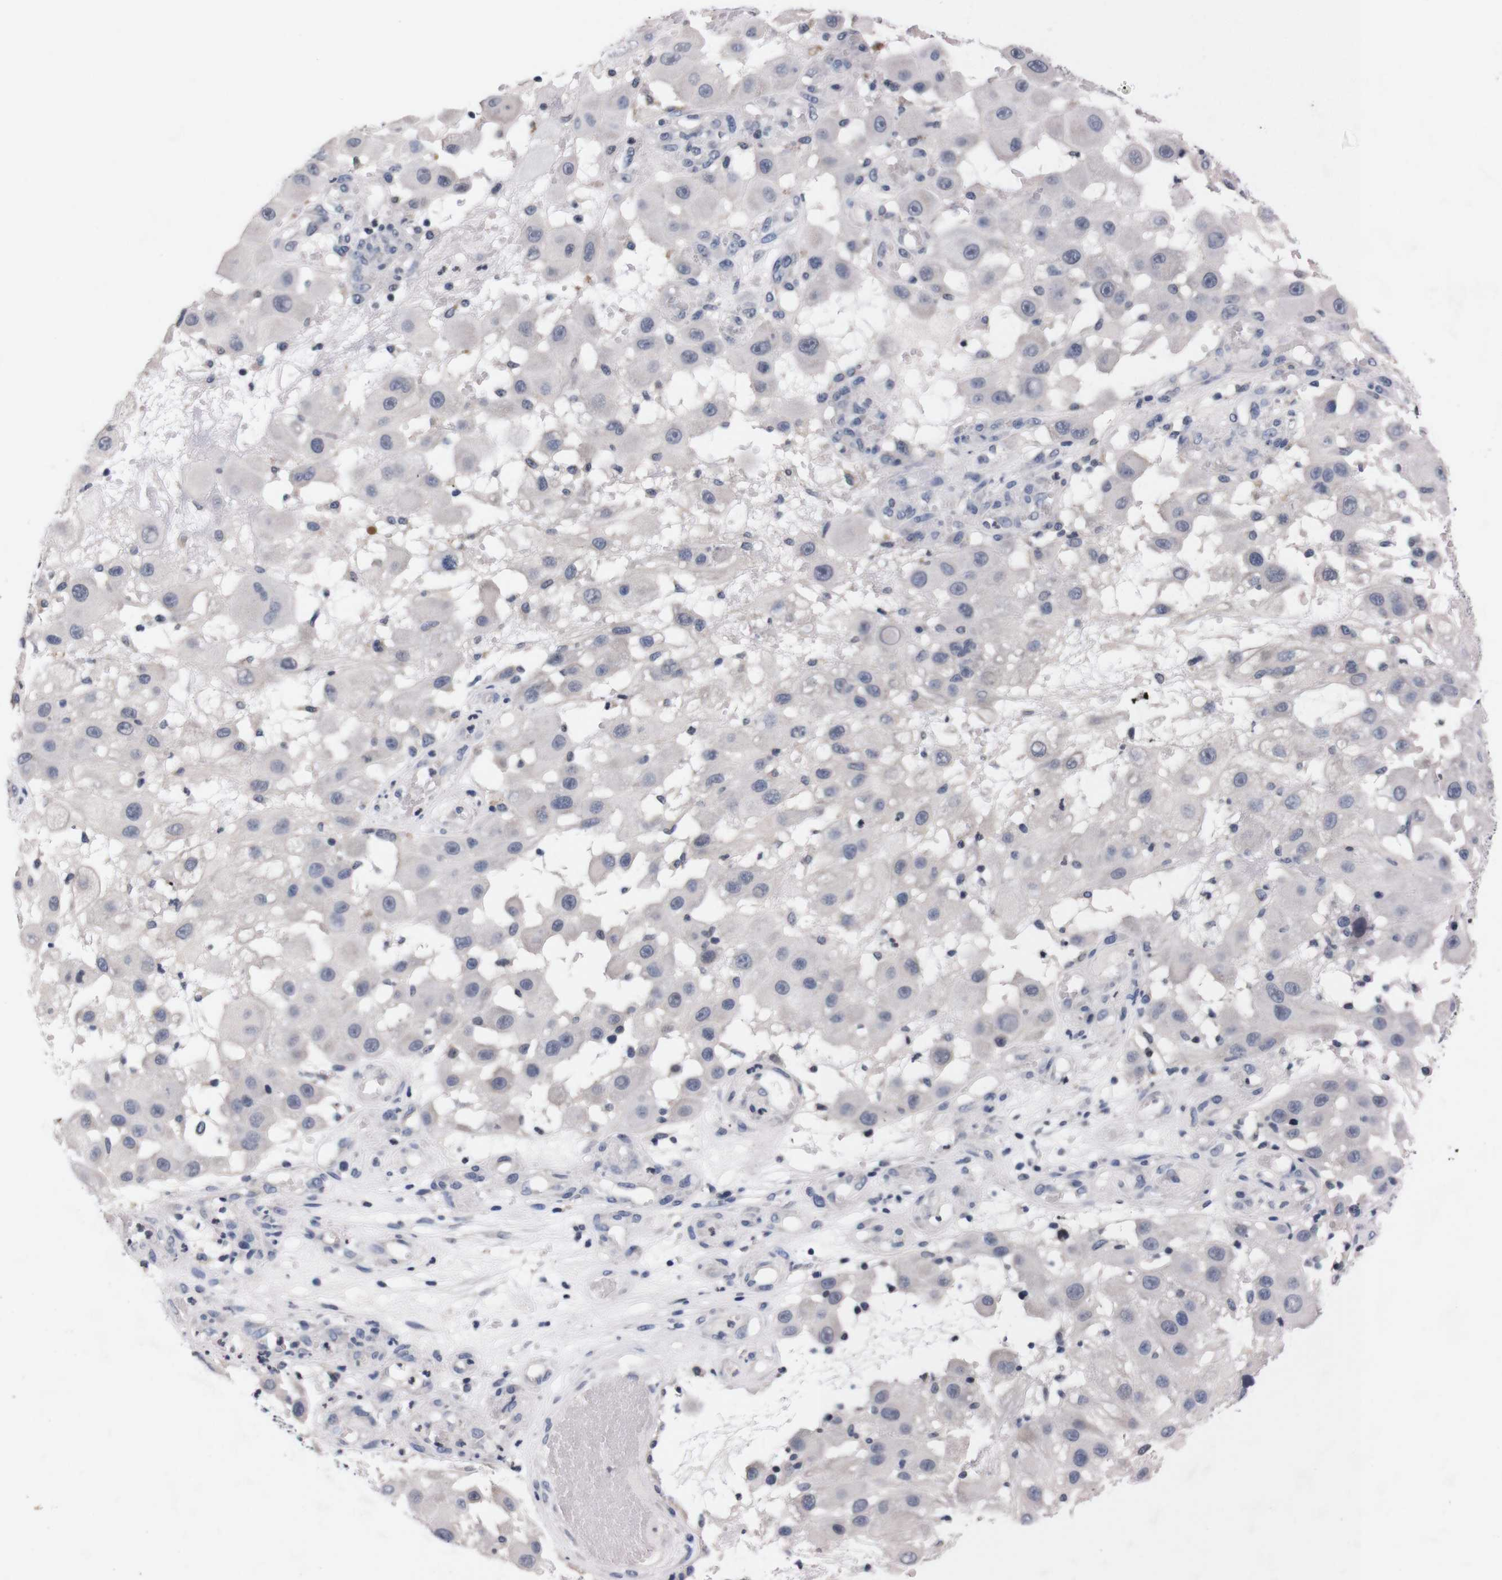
{"staining": {"intensity": "negative", "quantity": "none", "location": "none"}, "tissue": "melanoma", "cell_type": "Tumor cells", "image_type": "cancer", "snomed": [{"axis": "morphology", "description": "Malignant melanoma, NOS"}, {"axis": "topography", "description": "Skin"}], "caption": "Protein analysis of melanoma exhibits no significant staining in tumor cells. The staining is performed using DAB (3,3'-diaminobenzidine) brown chromogen with nuclei counter-stained in using hematoxylin.", "gene": "TNFRSF21", "patient": {"sex": "female", "age": 81}}